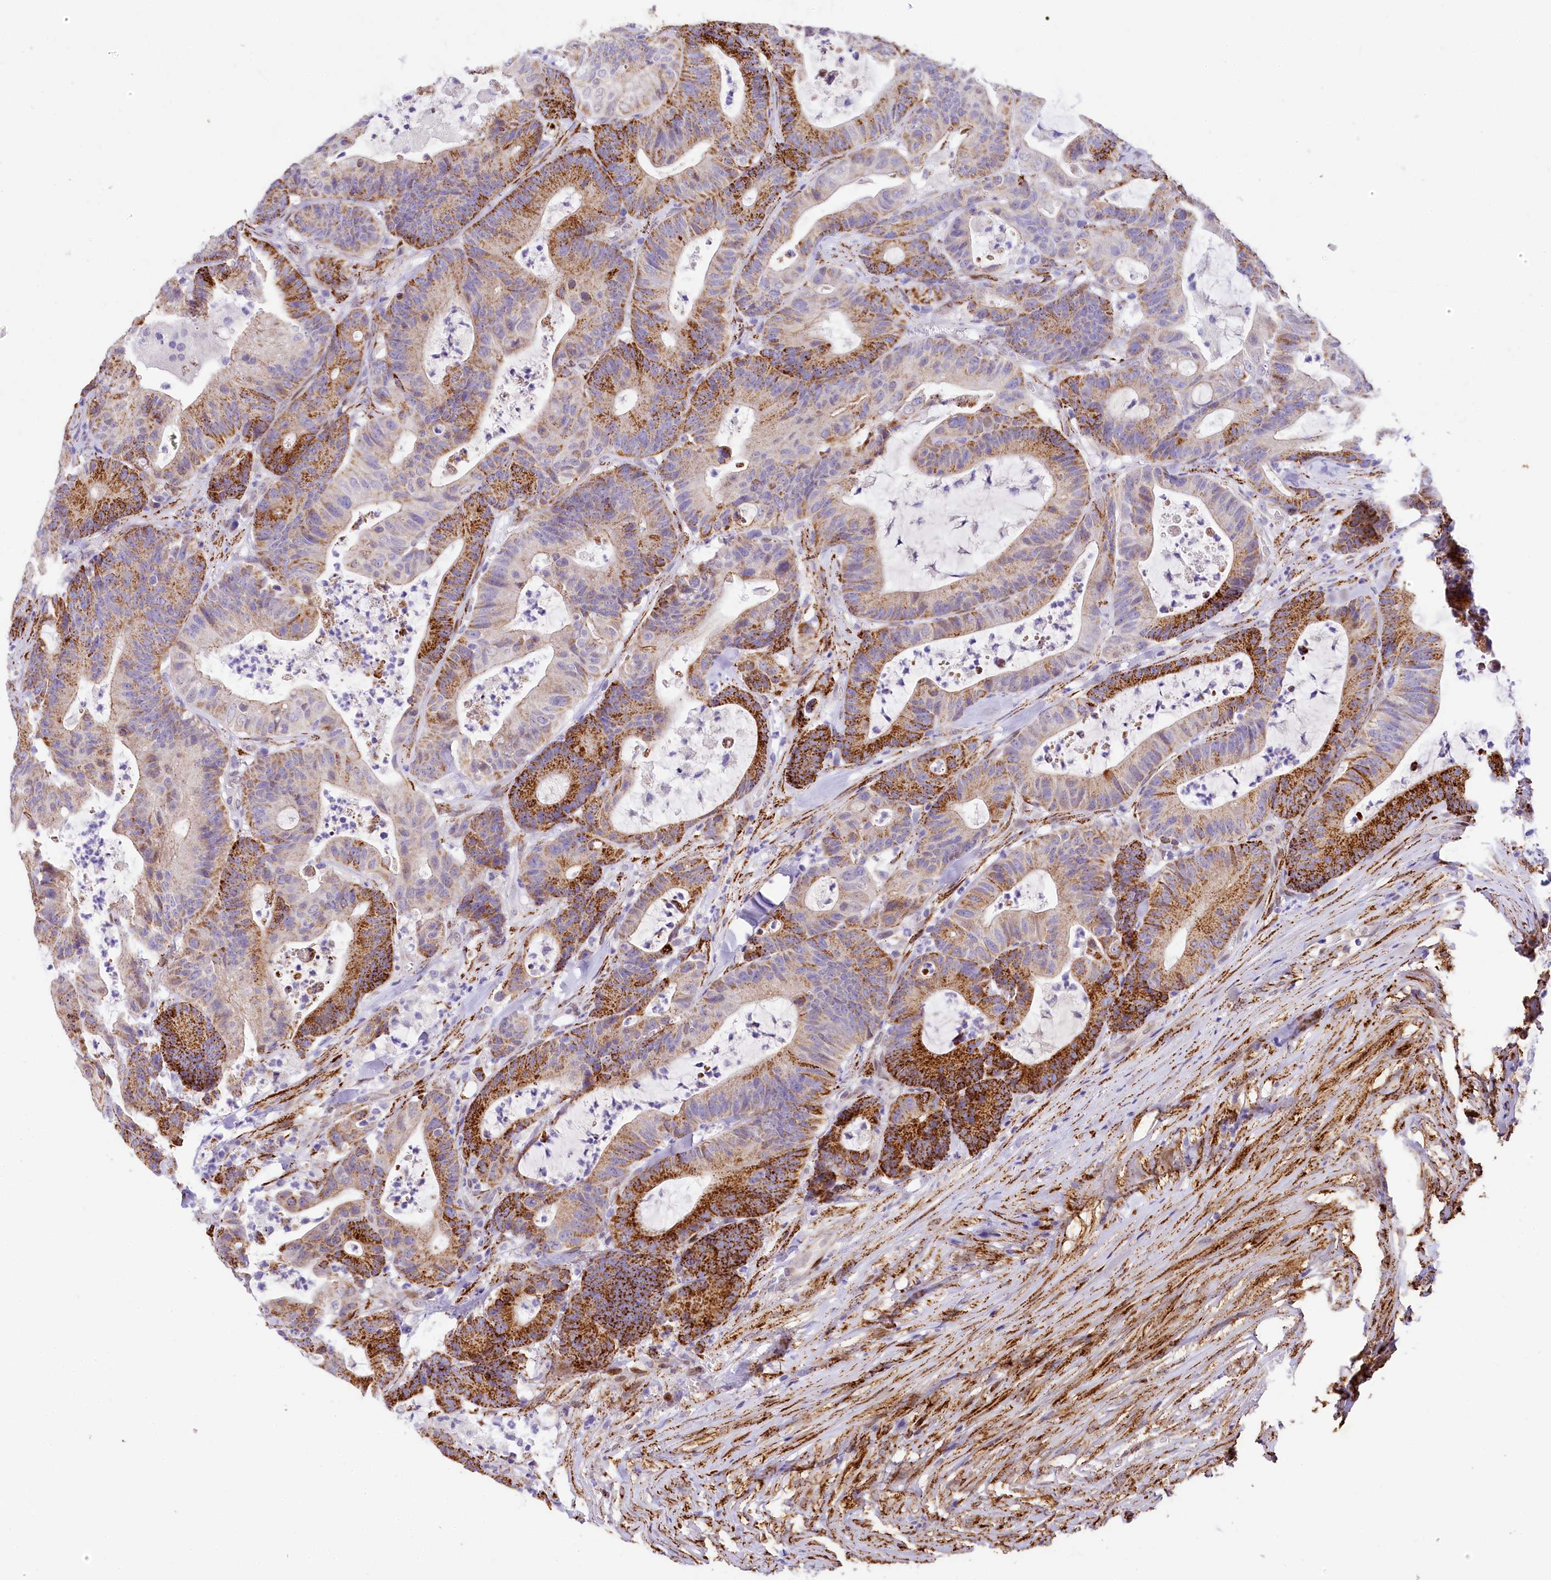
{"staining": {"intensity": "strong", "quantity": "25%-75%", "location": "cytoplasmic/membranous"}, "tissue": "colorectal cancer", "cell_type": "Tumor cells", "image_type": "cancer", "snomed": [{"axis": "morphology", "description": "Adenocarcinoma, NOS"}, {"axis": "topography", "description": "Colon"}], "caption": "IHC (DAB (3,3'-diaminobenzidine)) staining of colorectal adenocarcinoma demonstrates strong cytoplasmic/membranous protein staining in approximately 25%-75% of tumor cells.", "gene": "PPIP5K2", "patient": {"sex": "female", "age": 84}}